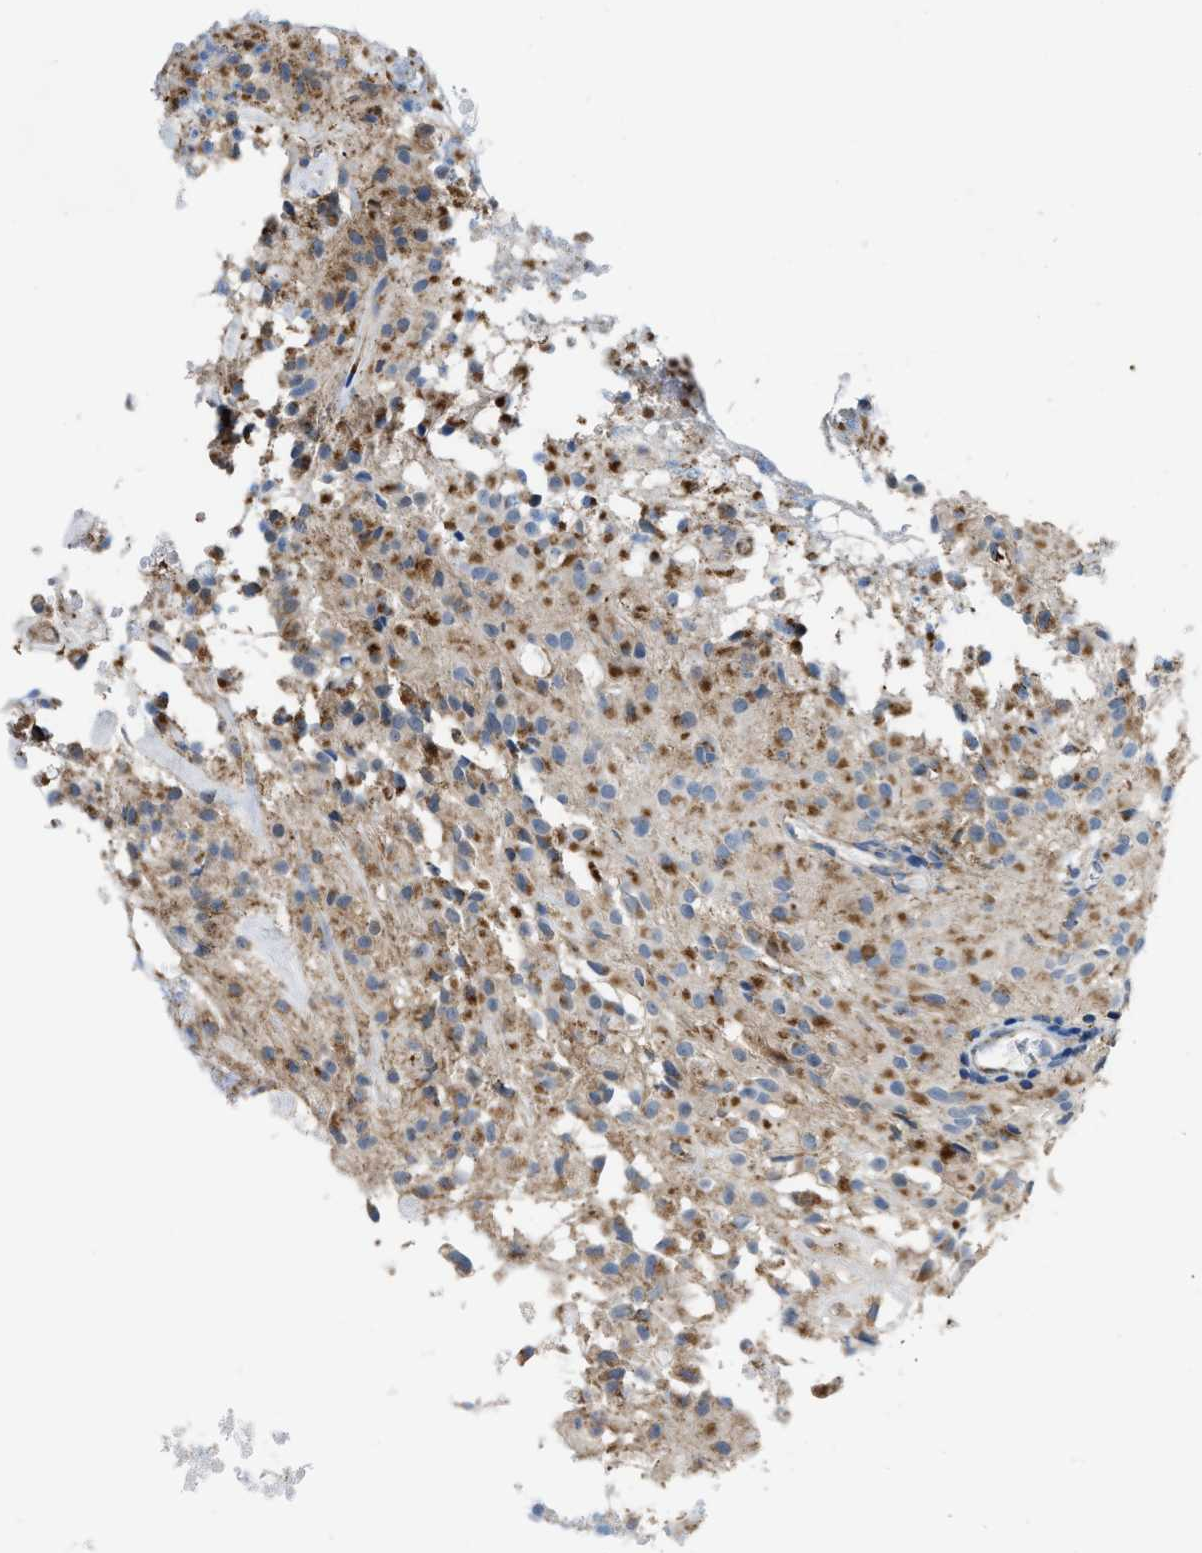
{"staining": {"intensity": "moderate", "quantity": ">75%", "location": "cytoplasmic/membranous"}, "tissue": "glioma", "cell_type": "Tumor cells", "image_type": "cancer", "snomed": [{"axis": "morphology", "description": "Glioma, malignant, High grade"}, {"axis": "topography", "description": "Brain"}], "caption": "Malignant high-grade glioma stained with DAB IHC demonstrates medium levels of moderate cytoplasmic/membranous positivity in approximately >75% of tumor cells. The protein of interest is shown in brown color, while the nuclei are stained blue.", "gene": "ETFB", "patient": {"sex": "female", "age": 59}}